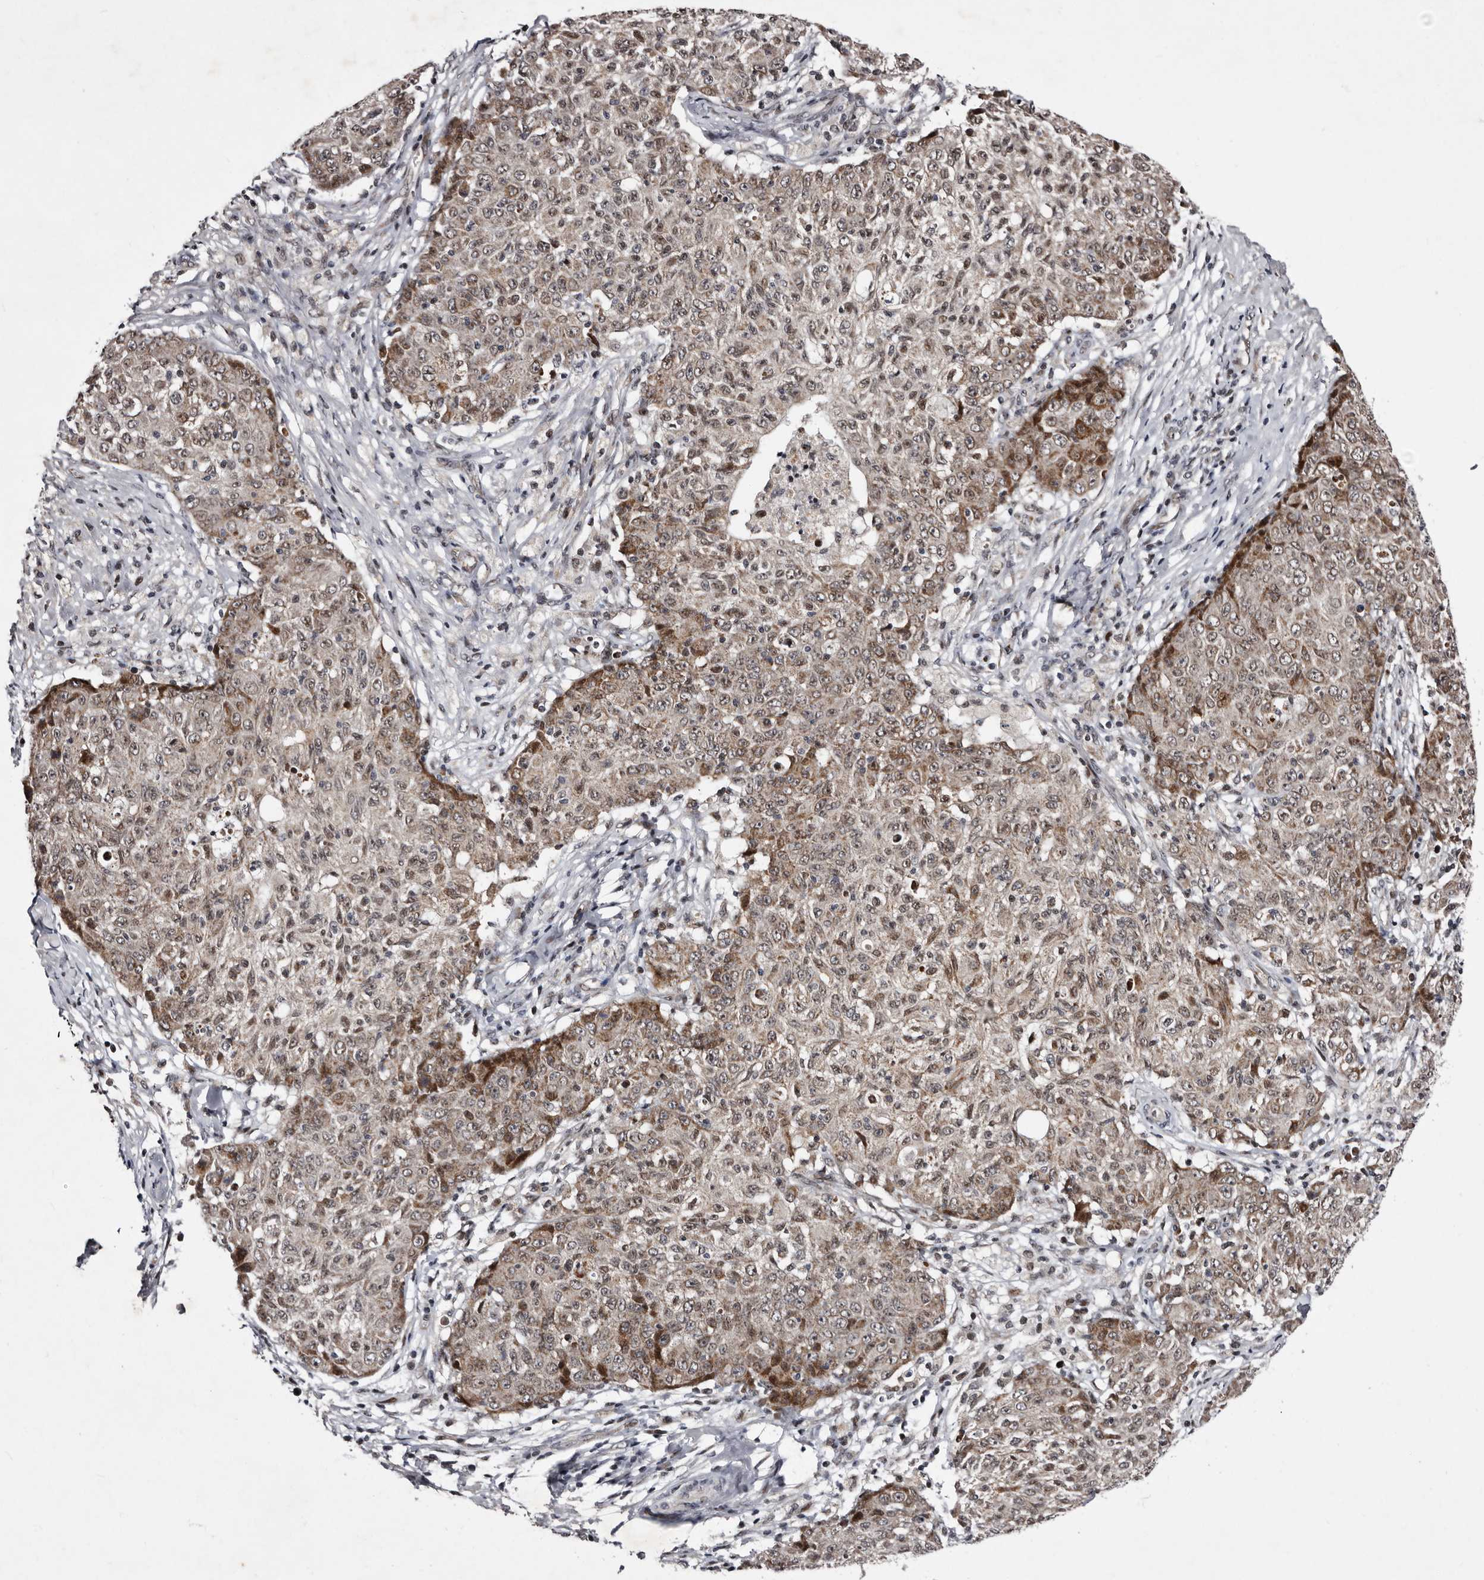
{"staining": {"intensity": "moderate", "quantity": "25%-75%", "location": "cytoplasmic/membranous,nuclear"}, "tissue": "ovarian cancer", "cell_type": "Tumor cells", "image_type": "cancer", "snomed": [{"axis": "morphology", "description": "Carcinoma, endometroid"}, {"axis": "topography", "description": "Ovary"}], "caption": "The photomicrograph shows a brown stain indicating the presence of a protein in the cytoplasmic/membranous and nuclear of tumor cells in endometroid carcinoma (ovarian). The staining is performed using DAB (3,3'-diaminobenzidine) brown chromogen to label protein expression. The nuclei are counter-stained blue using hematoxylin.", "gene": "TNKS", "patient": {"sex": "female", "age": 42}}